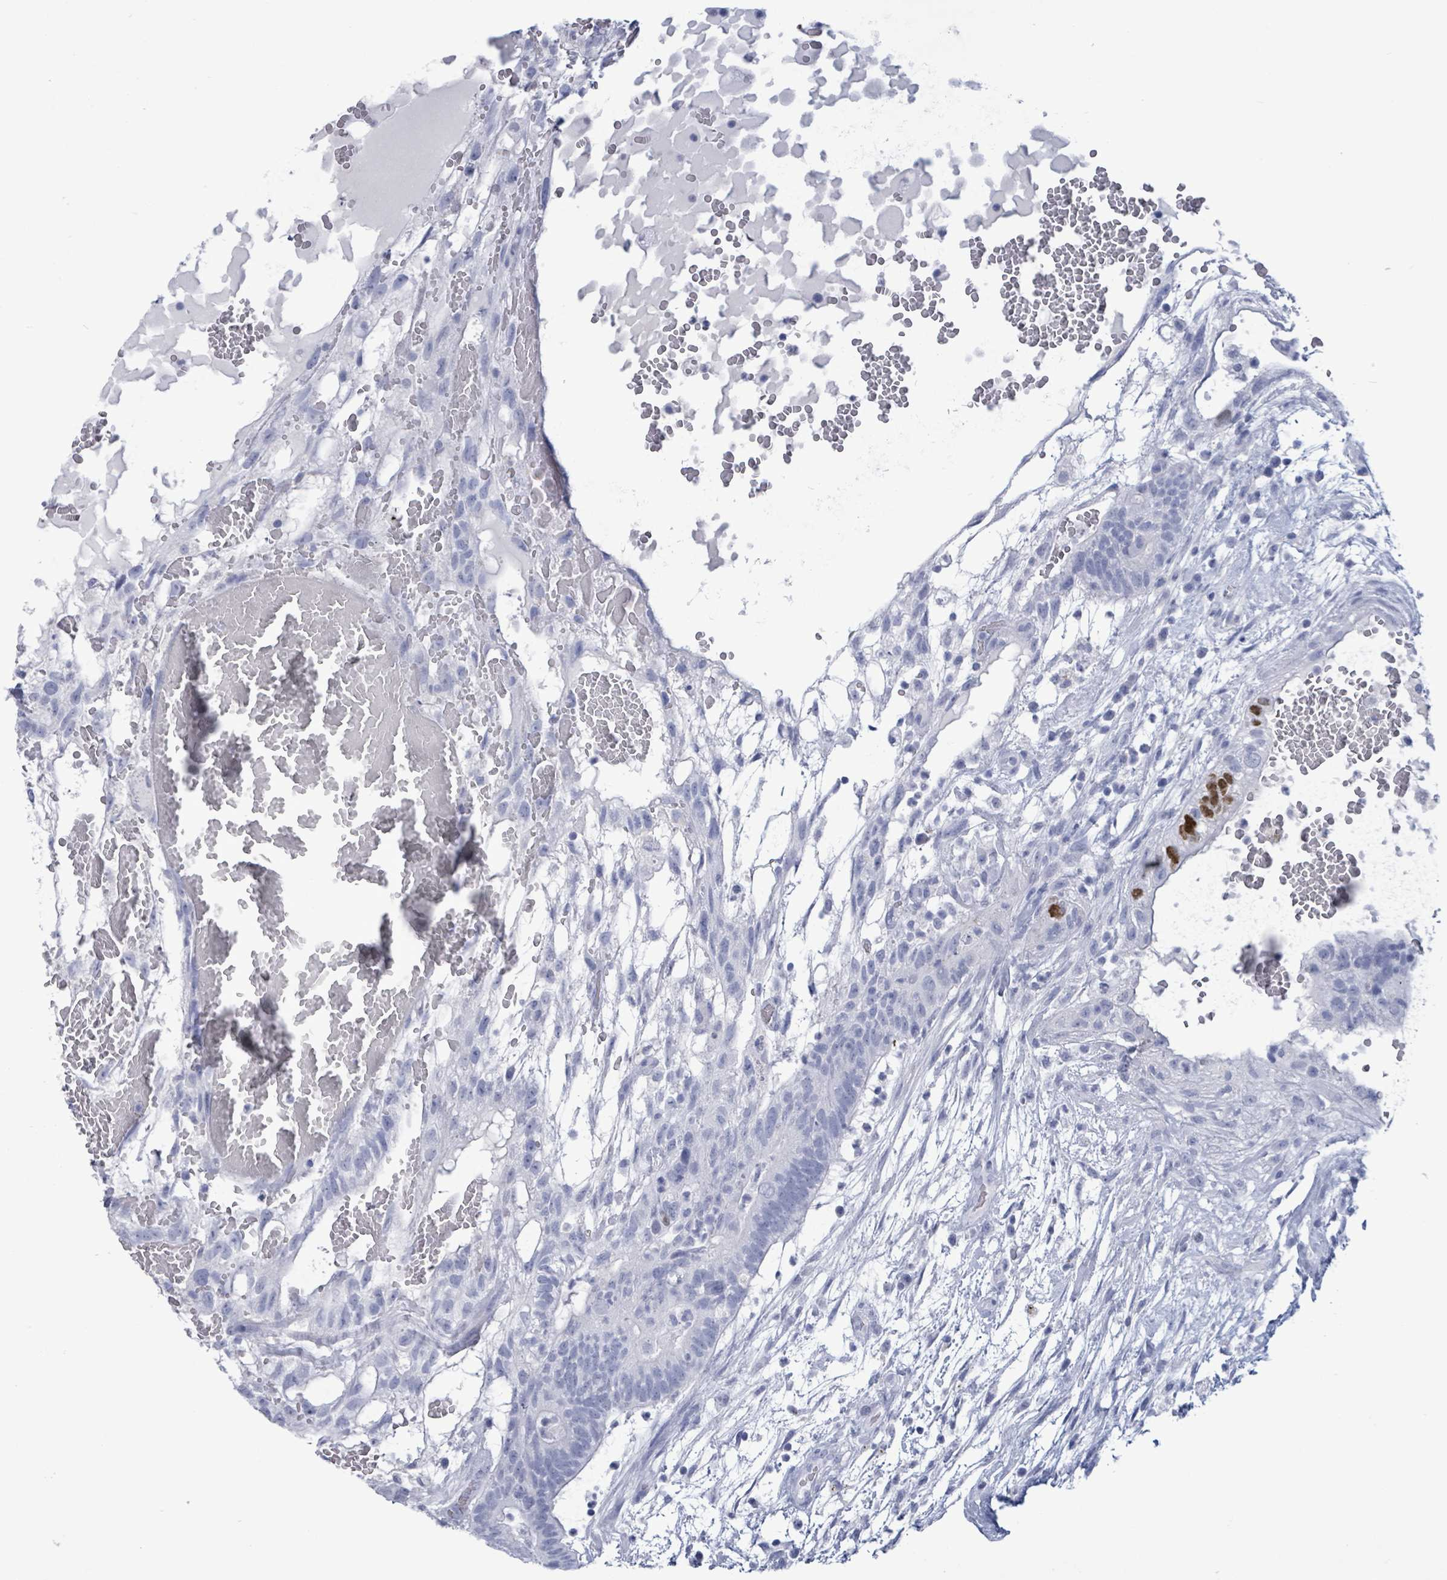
{"staining": {"intensity": "negative", "quantity": "none", "location": "none"}, "tissue": "testis cancer", "cell_type": "Tumor cells", "image_type": "cancer", "snomed": [{"axis": "morphology", "description": "Normal tissue, NOS"}, {"axis": "morphology", "description": "Carcinoma, Embryonal, NOS"}, {"axis": "topography", "description": "Testis"}], "caption": "IHC of testis cancer shows no positivity in tumor cells.", "gene": "NKX2-1", "patient": {"sex": "male", "age": 32}}